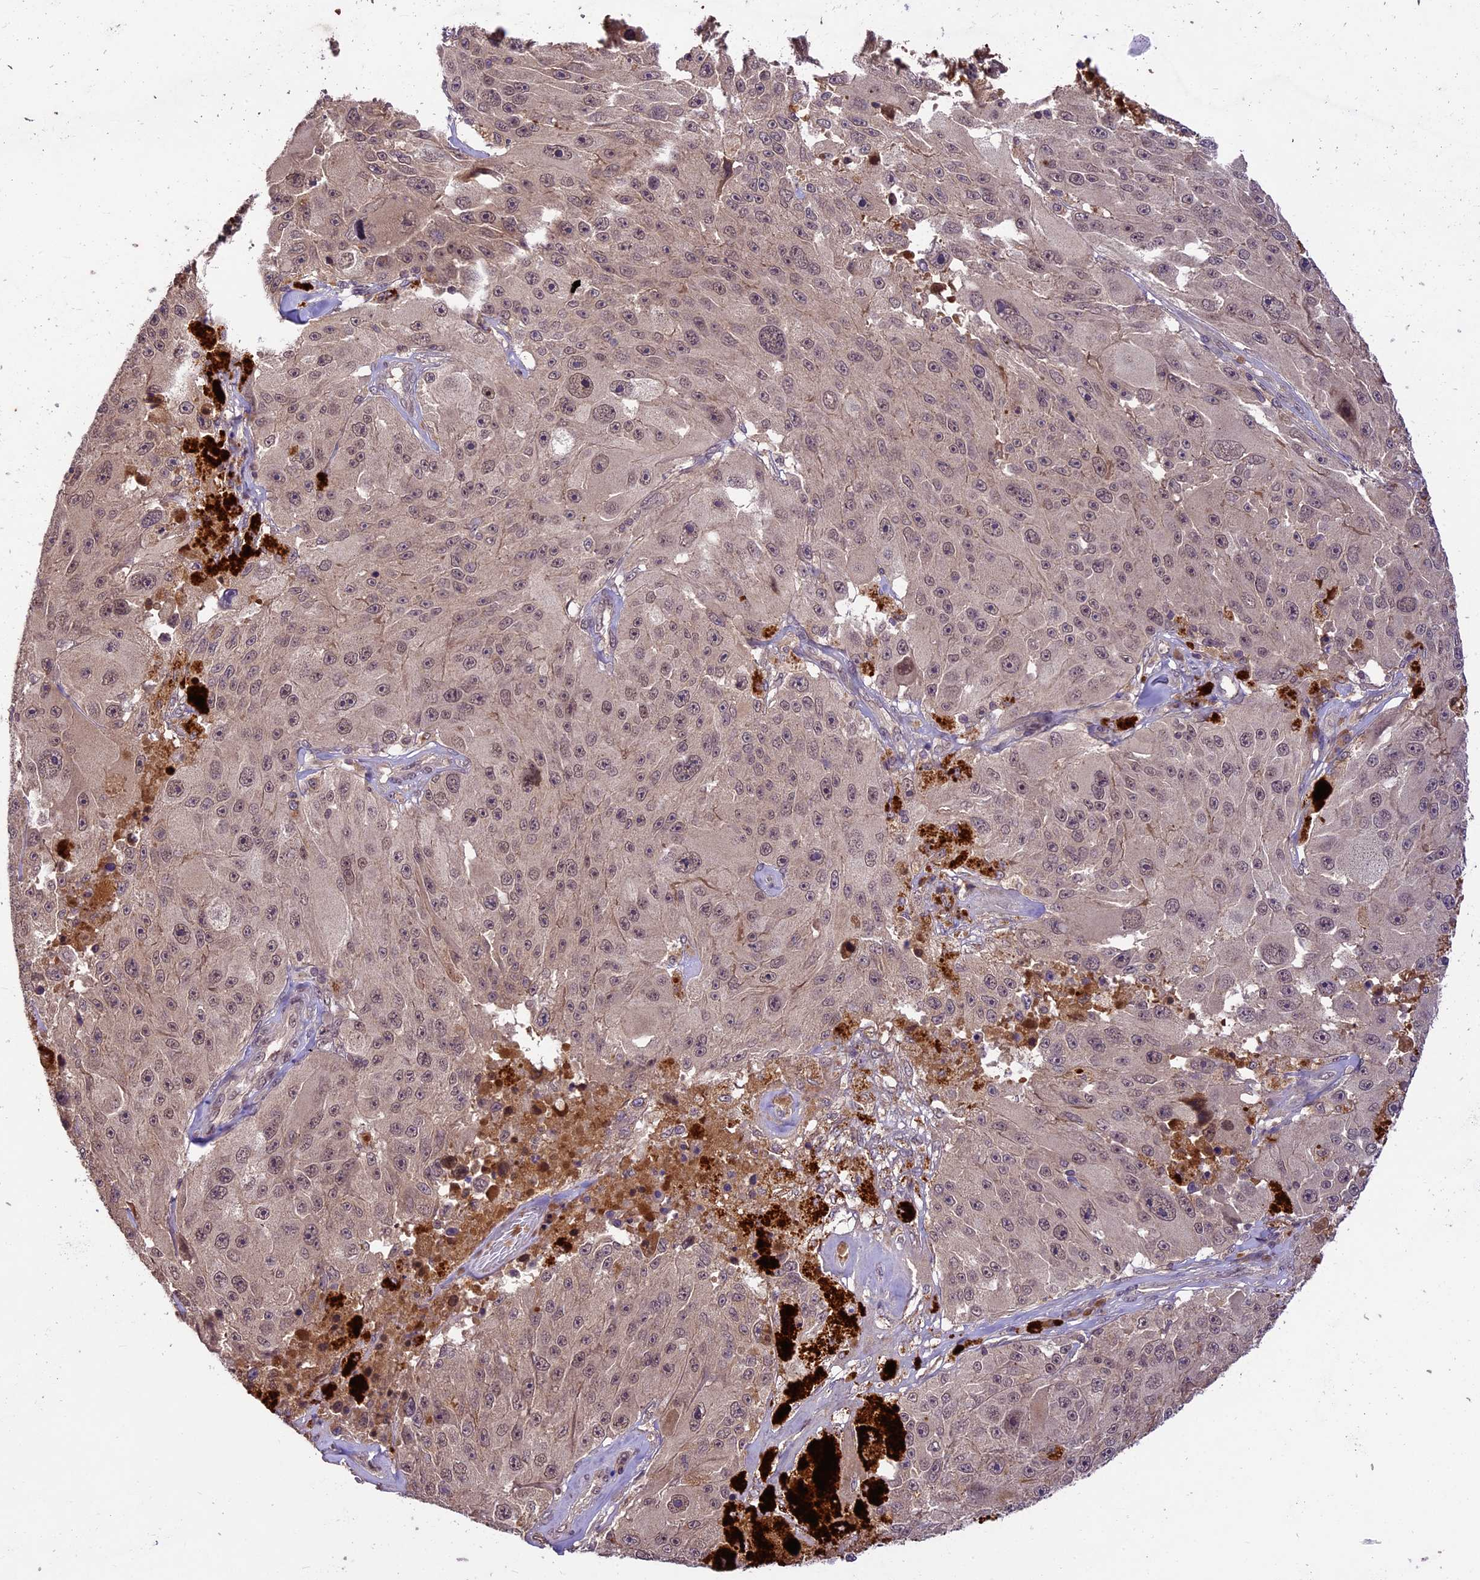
{"staining": {"intensity": "weak", "quantity": "25%-75%", "location": "nuclear"}, "tissue": "melanoma", "cell_type": "Tumor cells", "image_type": "cancer", "snomed": [{"axis": "morphology", "description": "Malignant melanoma, Metastatic site"}, {"axis": "topography", "description": "Lymph node"}], "caption": "The micrograph shows a brown stain indicating the presence of a protein in the nuclear of tumor cells in malignant melanoma (metastatic site).", "gene": "ATP10A", "patient": {"sex": "male", "age": 62}}